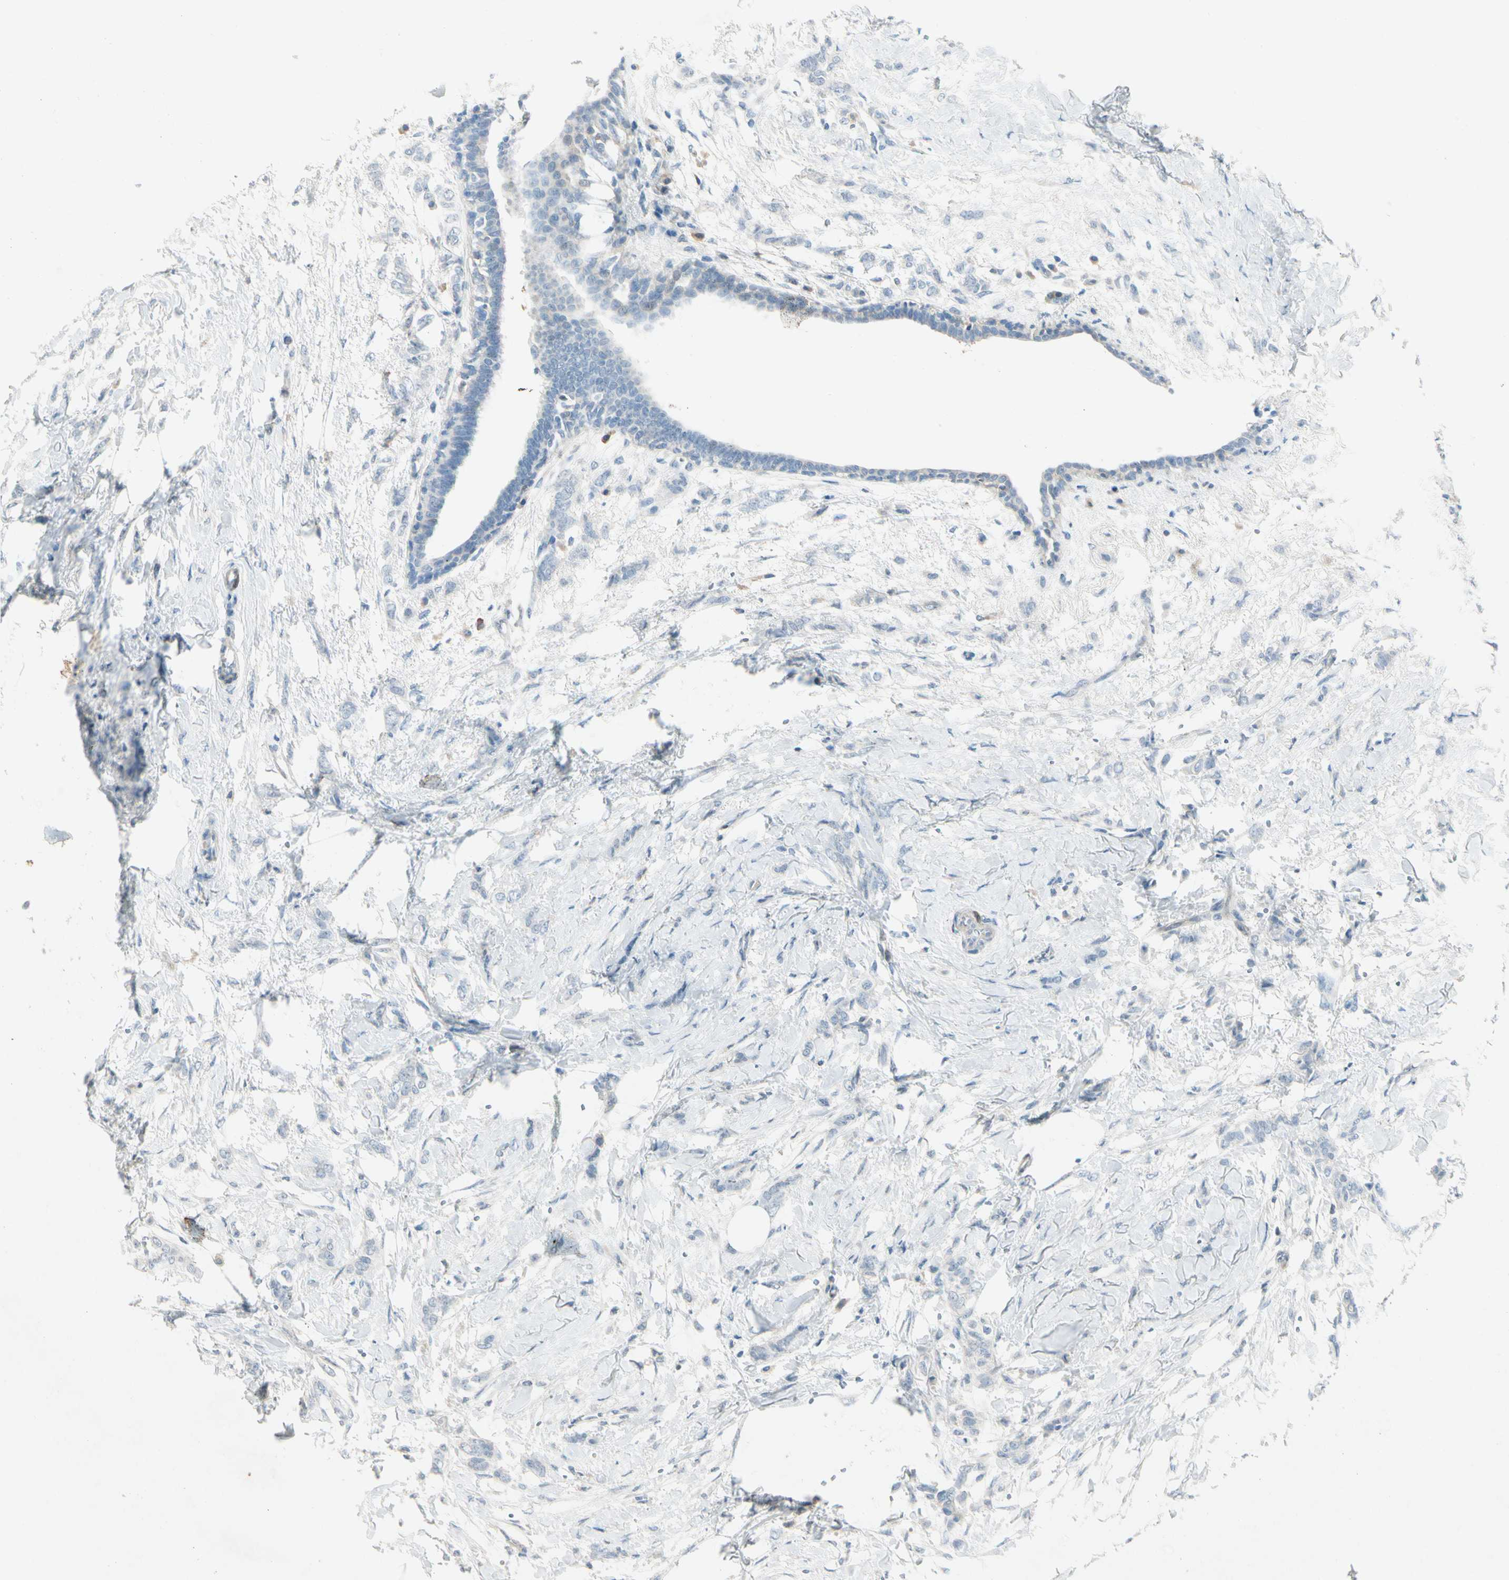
{"staining": {"intensity": "negative", "quantity": "none", "location": "none"}, "tissue": "breast cancer", "cell_type": "Tumor cells", "image_type": "cancer", "snomed": [{"axis": "morphology", "description": "Lobular carcinoma, in situ"}, {"axis": "morphology", "description": "Lobular carcinoma"}, {"axis": "topography", "description": "Breast"}], "caption": "Immunohistochemical staining of breast cancer reveals no significant positivity in tumor cells.", "gene": "SERPIND1", "patient": {"sex": "female", "age": 41}}